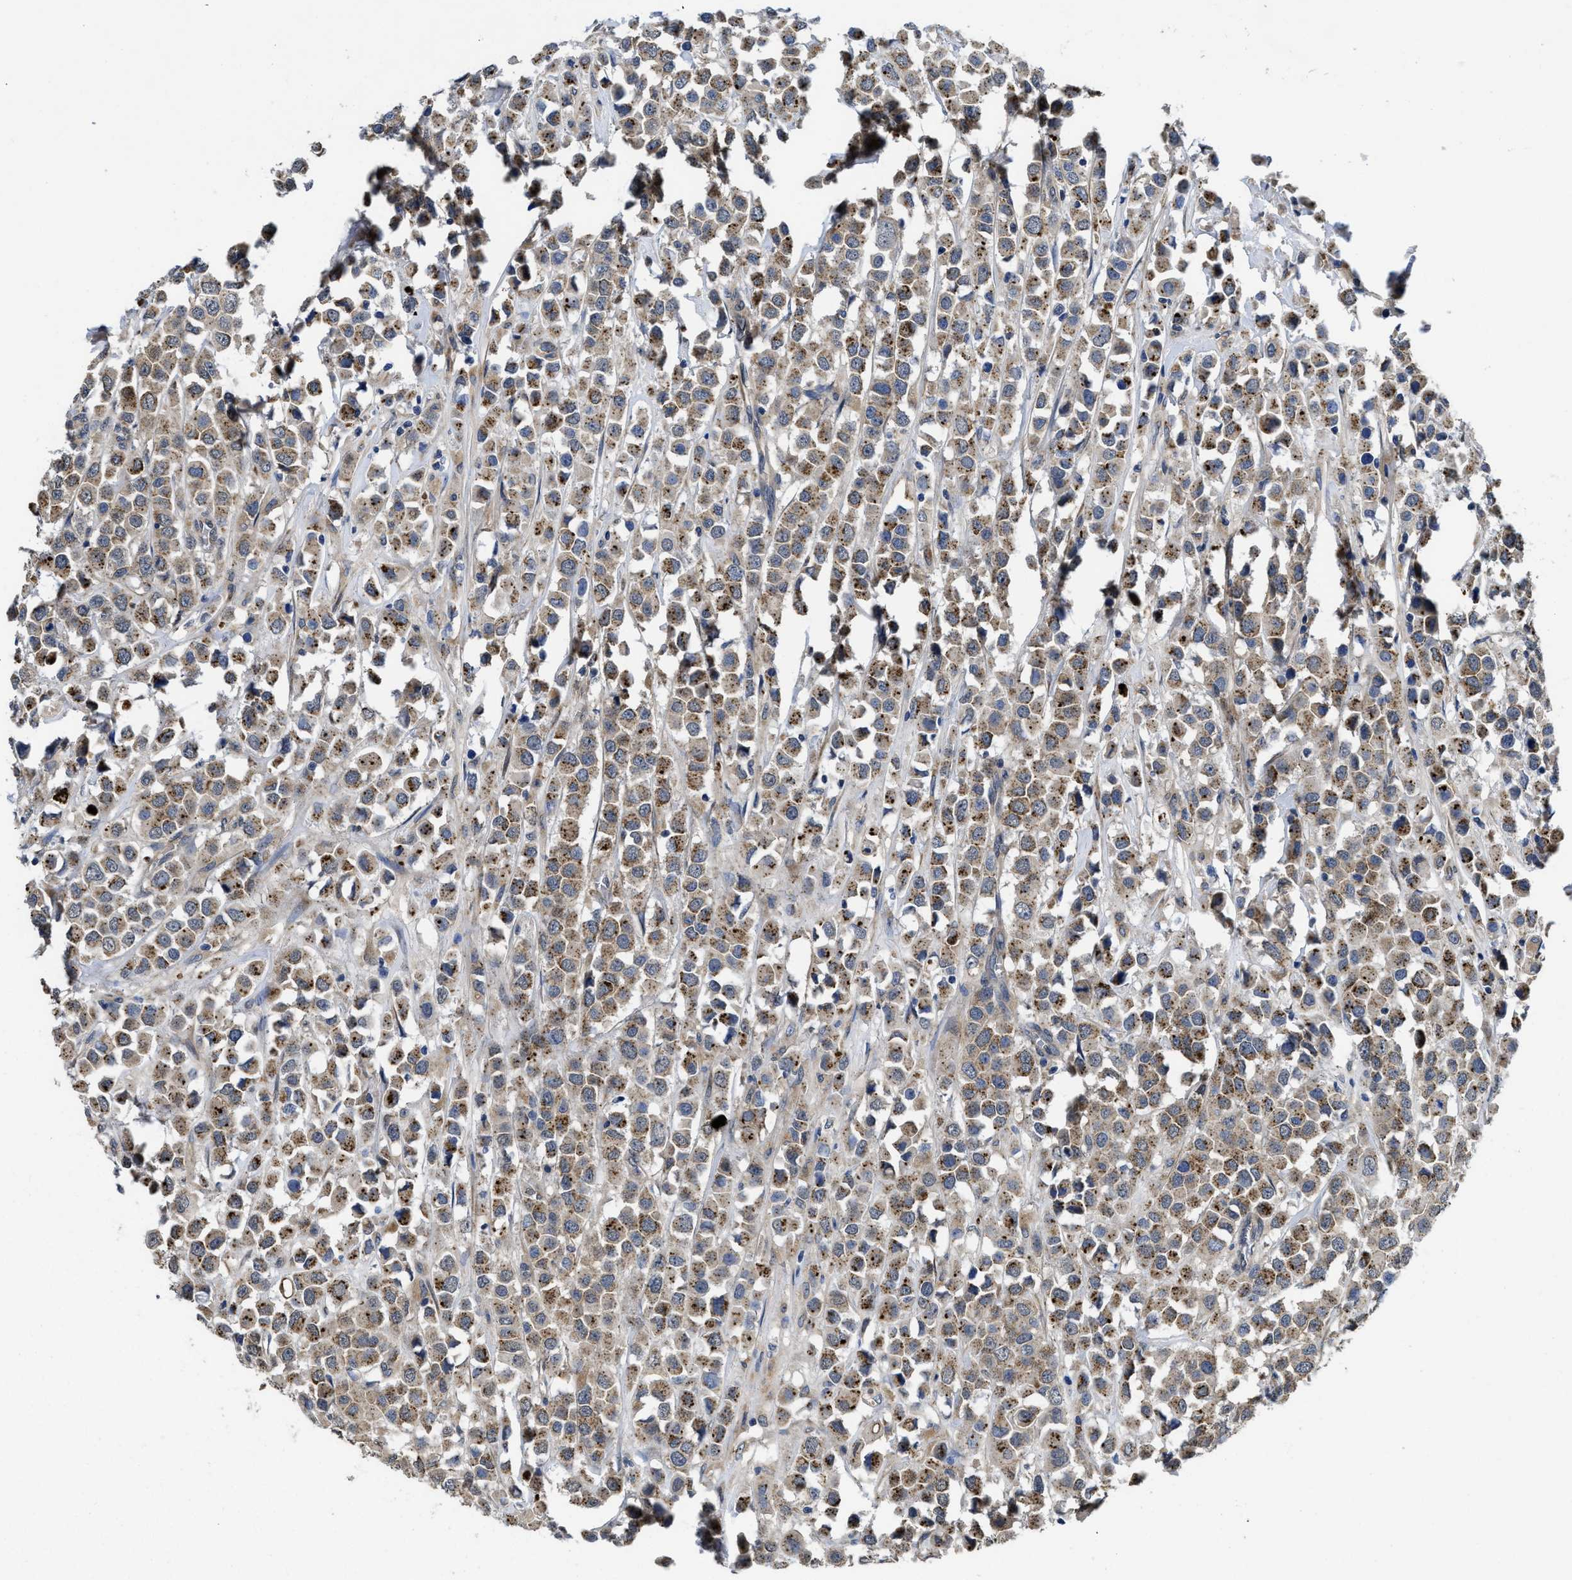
{"staining": {"intensity": "moderate", "quantity": ">75%", "location": "cytoplasmic/membranous"}, "tissue": "breast cancer", "cell_type": "Tumor cells", "image_type": "cancer", "snomed": [{"axis": "morphology", "description": "Duct carcinoma"}, {"axis": "topography", "description": "Breast"}], "caption": "Tumor cells show medium levels of moderate cytoplasmic/membranous positivity in about >75% of cells in breast cancer (infiltrating ductal carcinoma).", "gene": "PKD2", "patient": {"sex": "female", "age": 61}}